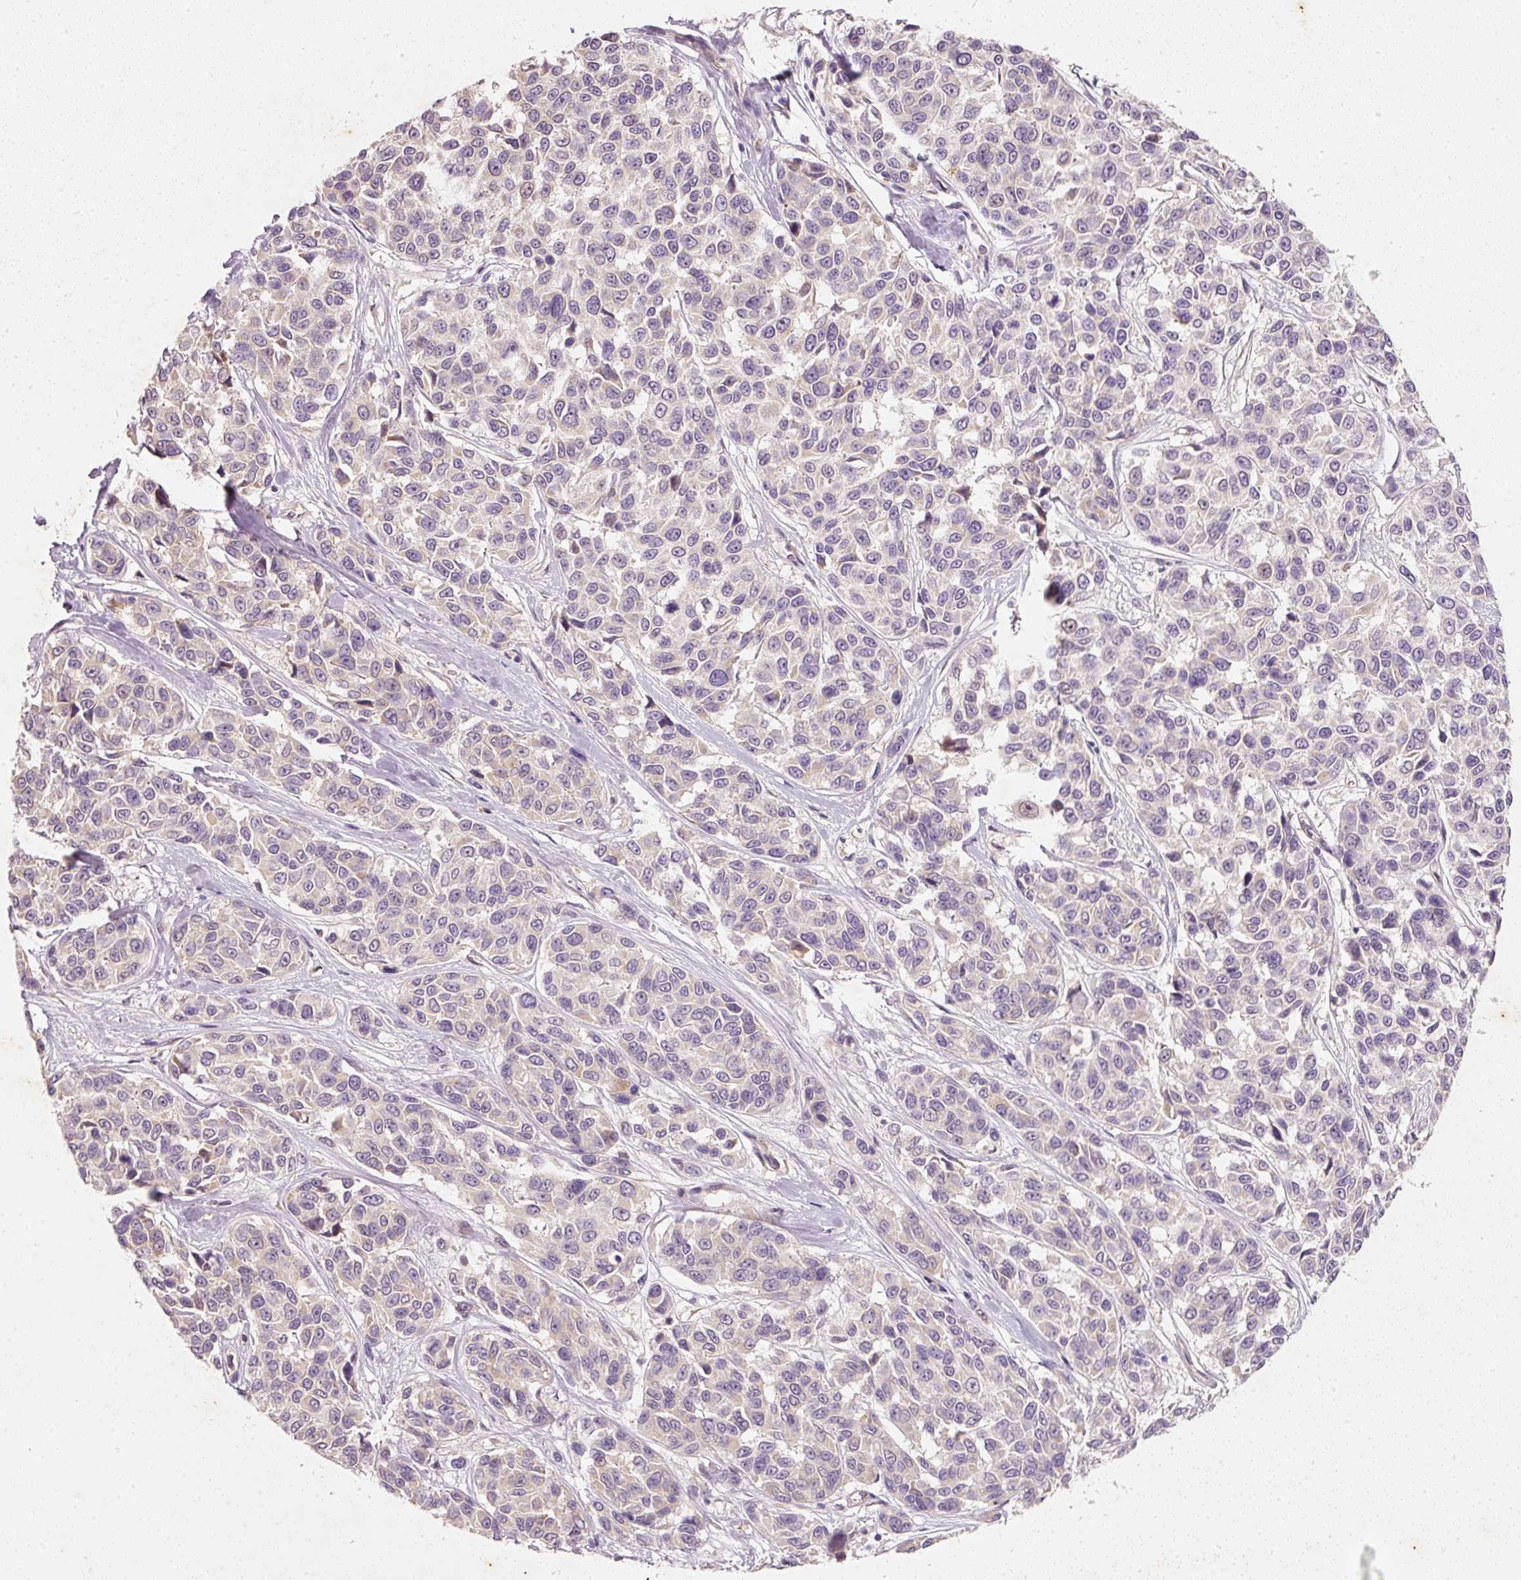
{"staining": {"intensity": "negative", "quantity": "none", "location": "none"}, "tissue": "melanoma", "cell_type": "Tumor cells", "image_type": "cancer", "snomed": [{"axis": "morphology", "description": "Malignant melanoma, NOS"}, {"axis": "topography", "description": "Skin"}], "caption": "This is a photomicrograph of immunohistochemistry staining of melanoma, which shows no positivity in tumor cells.", "gene": "RGL2", "patient": {"sex": "female", "age": 66}}